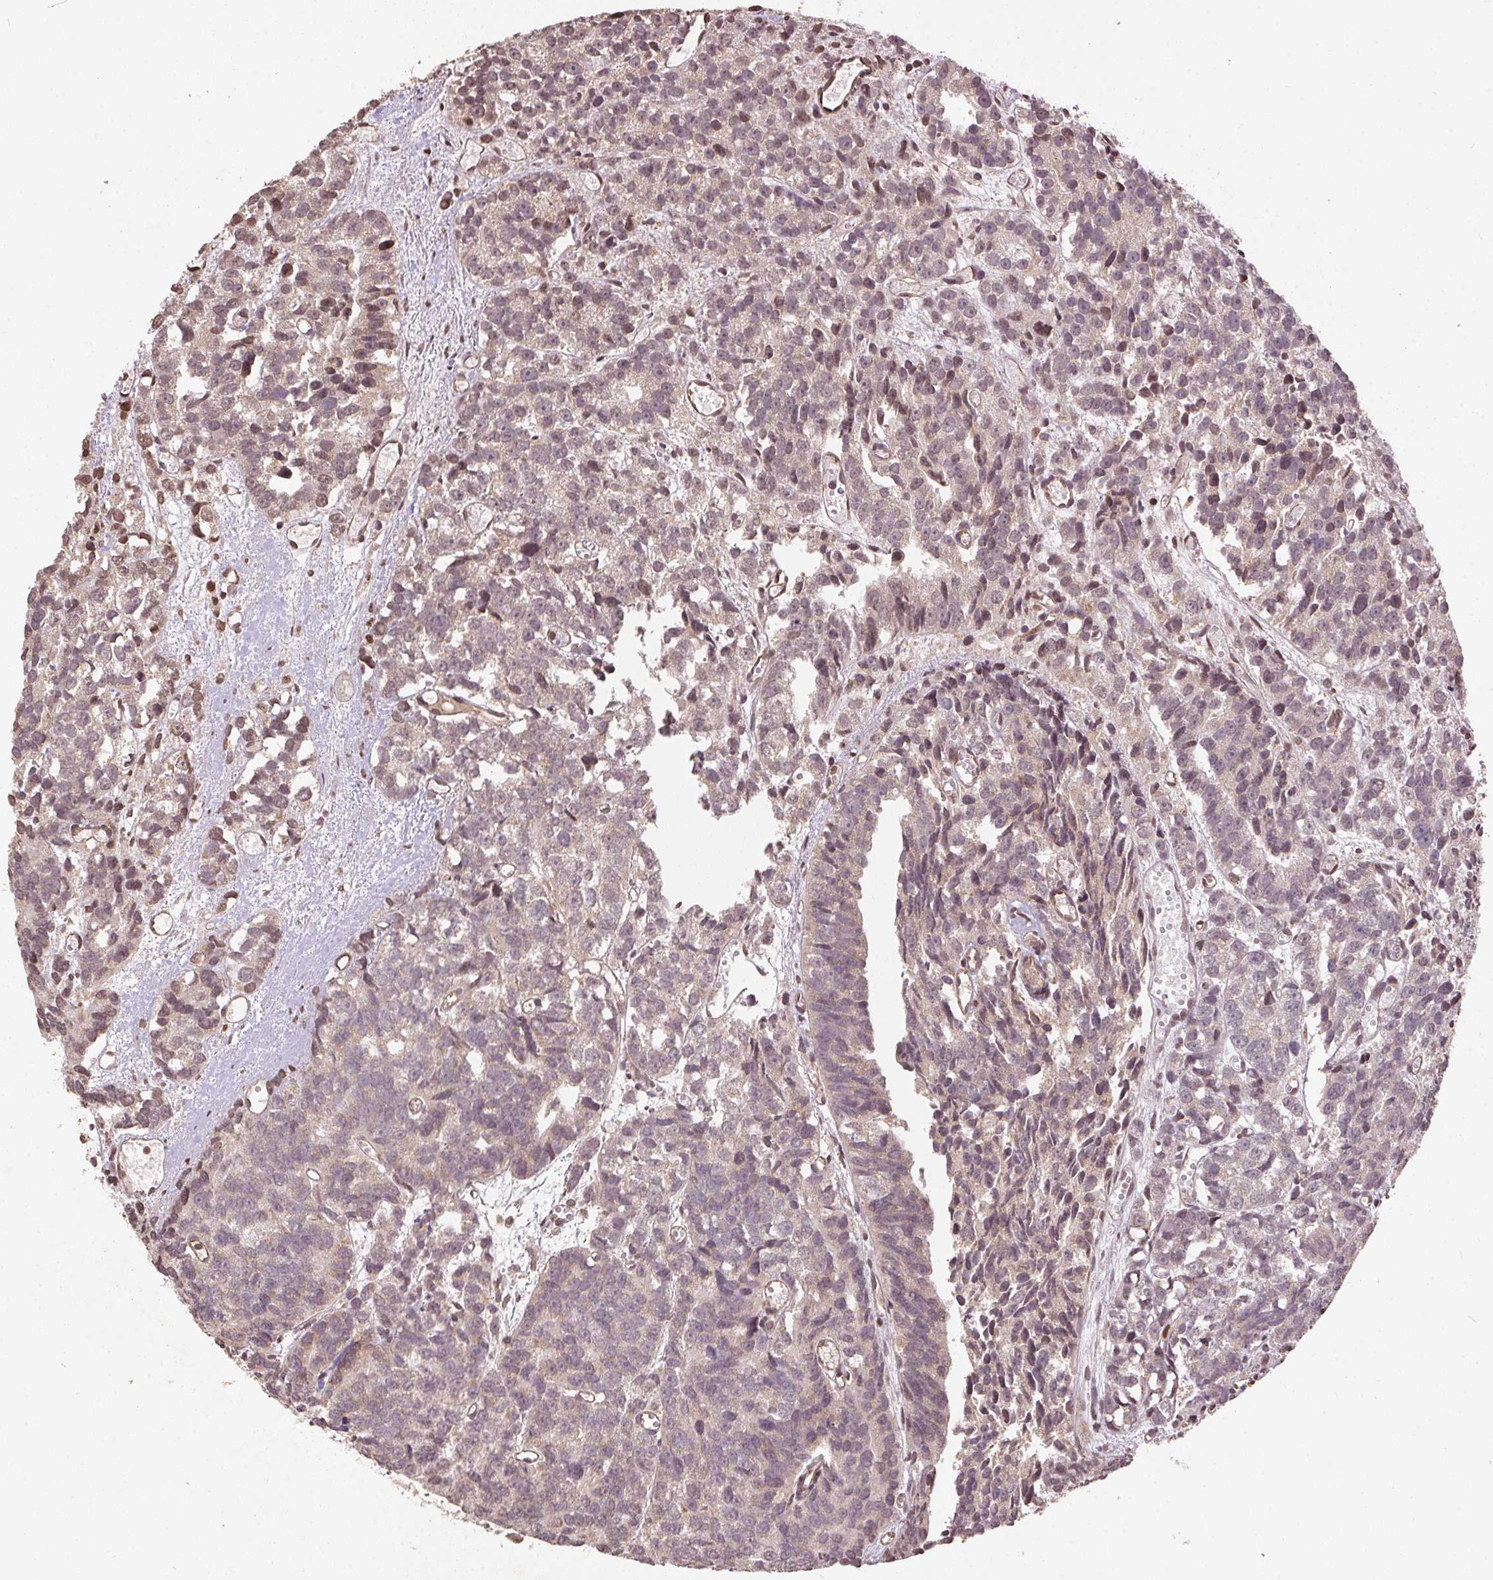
{"staining": {"intensity": "weak", "quantity": ">75%", "location": "cytoplasmic/membranous"}, "tissue": "prostate cancer", "cell_type": "Tumor cells", "image_type": "cancer", "snomed": [{"axis": "morphology", "description": "Adenocarcinoma, High grade"}, {"axis": "topography", "description": "Prostate"}], "caption": "Human high-grade adenocarcinoma (prostate) stained with a protein marker exhibits weak staining in tumor cells.", "gene": "SPRED2", "patient": {"sex": "male", "age": 77}}